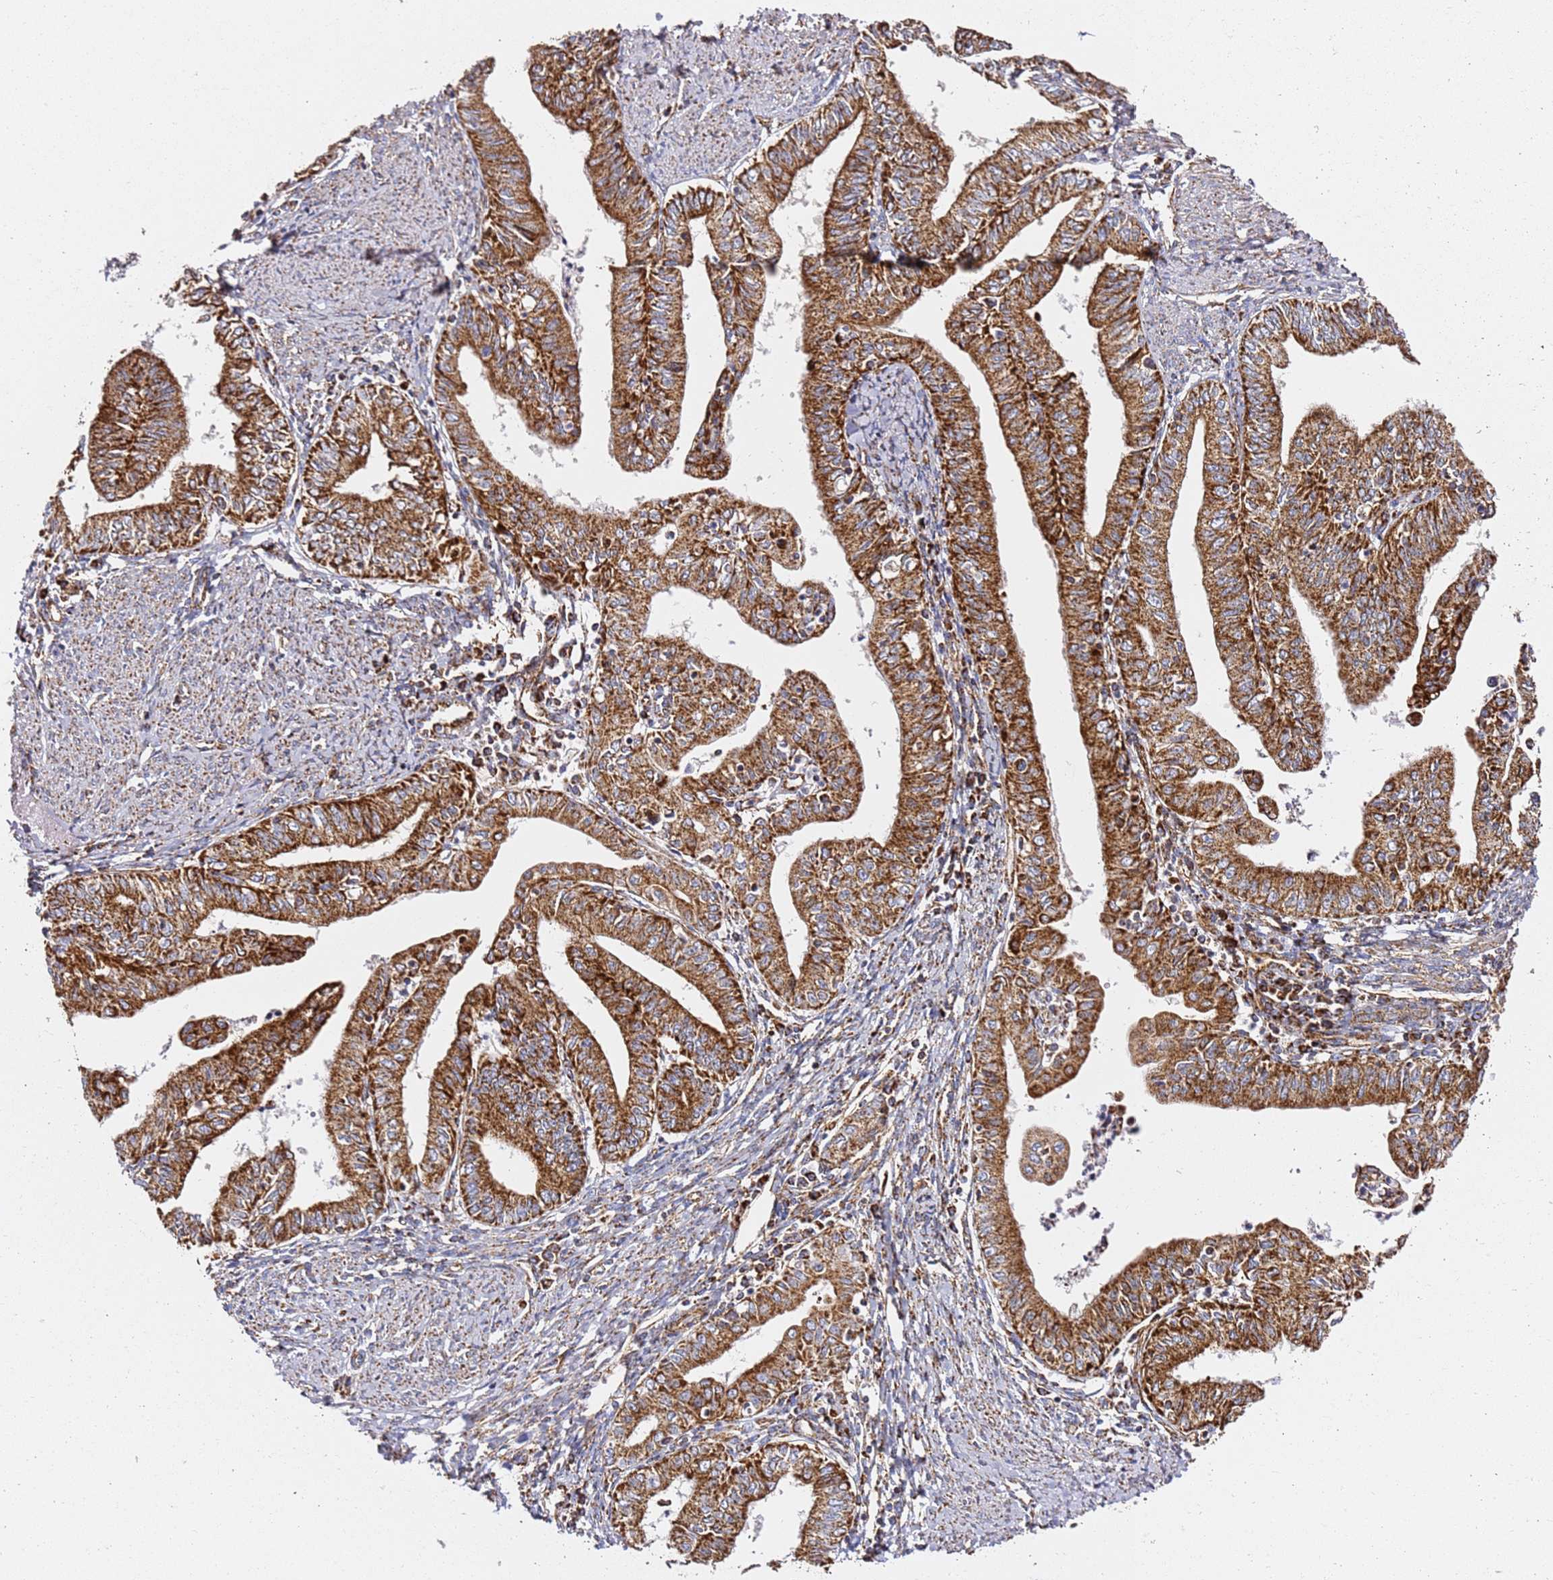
{"staining": {"intensity": "strong", "quantity": ">75%", "location": "cytoplasmic/membranous"}, "tissue": "endometrial cancer", "cell_type": "Tumor cells", "image_type": "cancer", "snomed": [{"axis": "morphology", "description": "Adenocarcinoma, NOS"}, {"axis": "topography", "description": "Endometrium"}], "caption": "High-magnification brightfield microscopy of endometrial adenocarcinoma stained with DAB (brown) and counterstained with hematoxylin (blue). tumor cells exhibit strong cytoplasmic/membranous expression is present in about>75% of cells. (Brightfield microscopy of DAB IHC at high magnification).", "gene": "NDUFA3", "patient": {"sex": "female", "age": 66}}